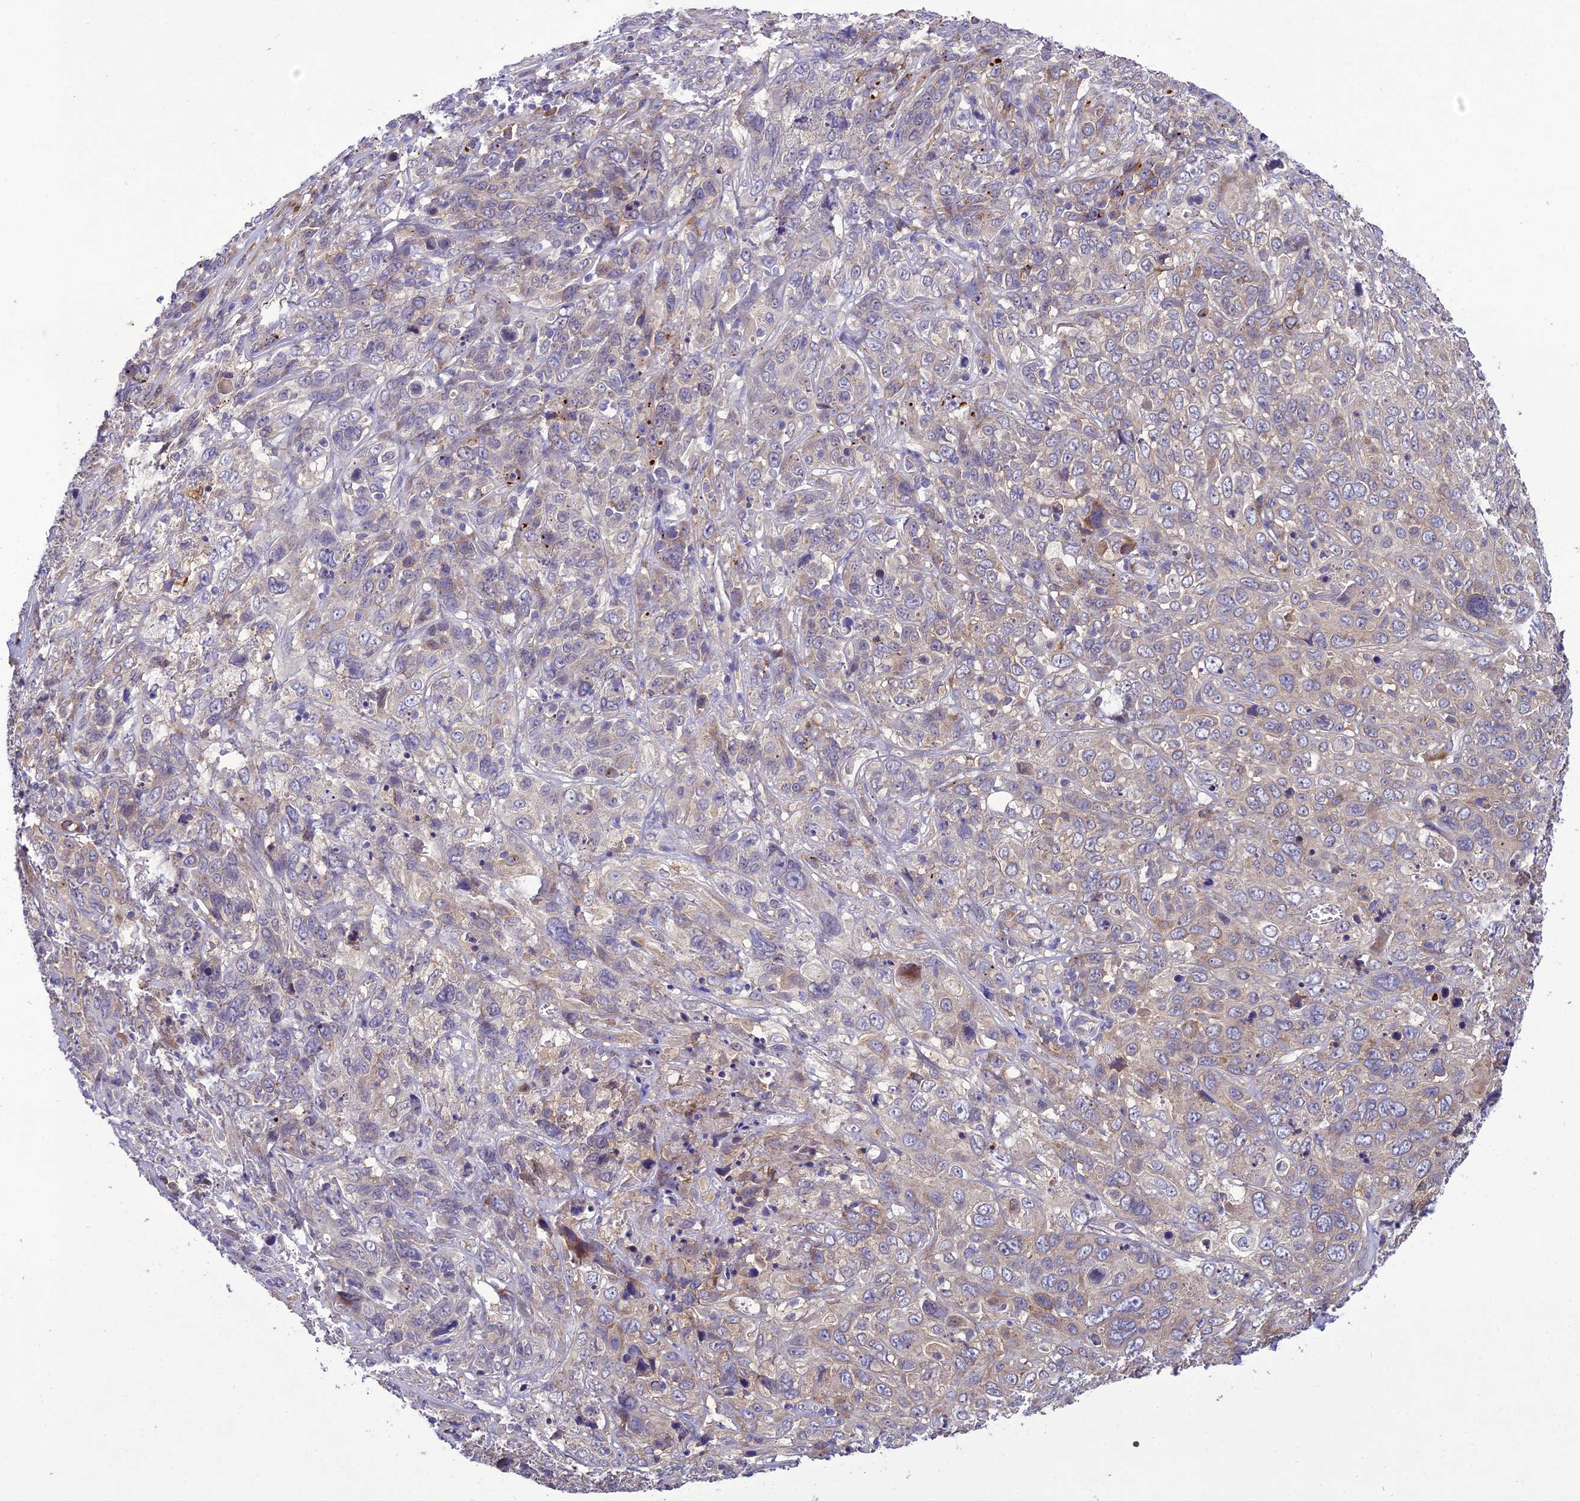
{"staining": {"intensity": "weak", "quantity": "<25%", "location": "cytoplasmic/membranous"}, "tissue": "cervical cancer", "cell_type": "Tumor cells", "image_type": "cancer", "snomed": [{"axis": "morphology", "description": "Squamous cell carcinoma, NOS"}, {"axis": "topography", "description": "Cervix"}], "caption": "Cervical squamous cell carcinoma stained for a protein using immunohistochemistry reveals no staining tumor cells.", "gene": "CENPL", "patient": {"sex": "female", "age": 46}}